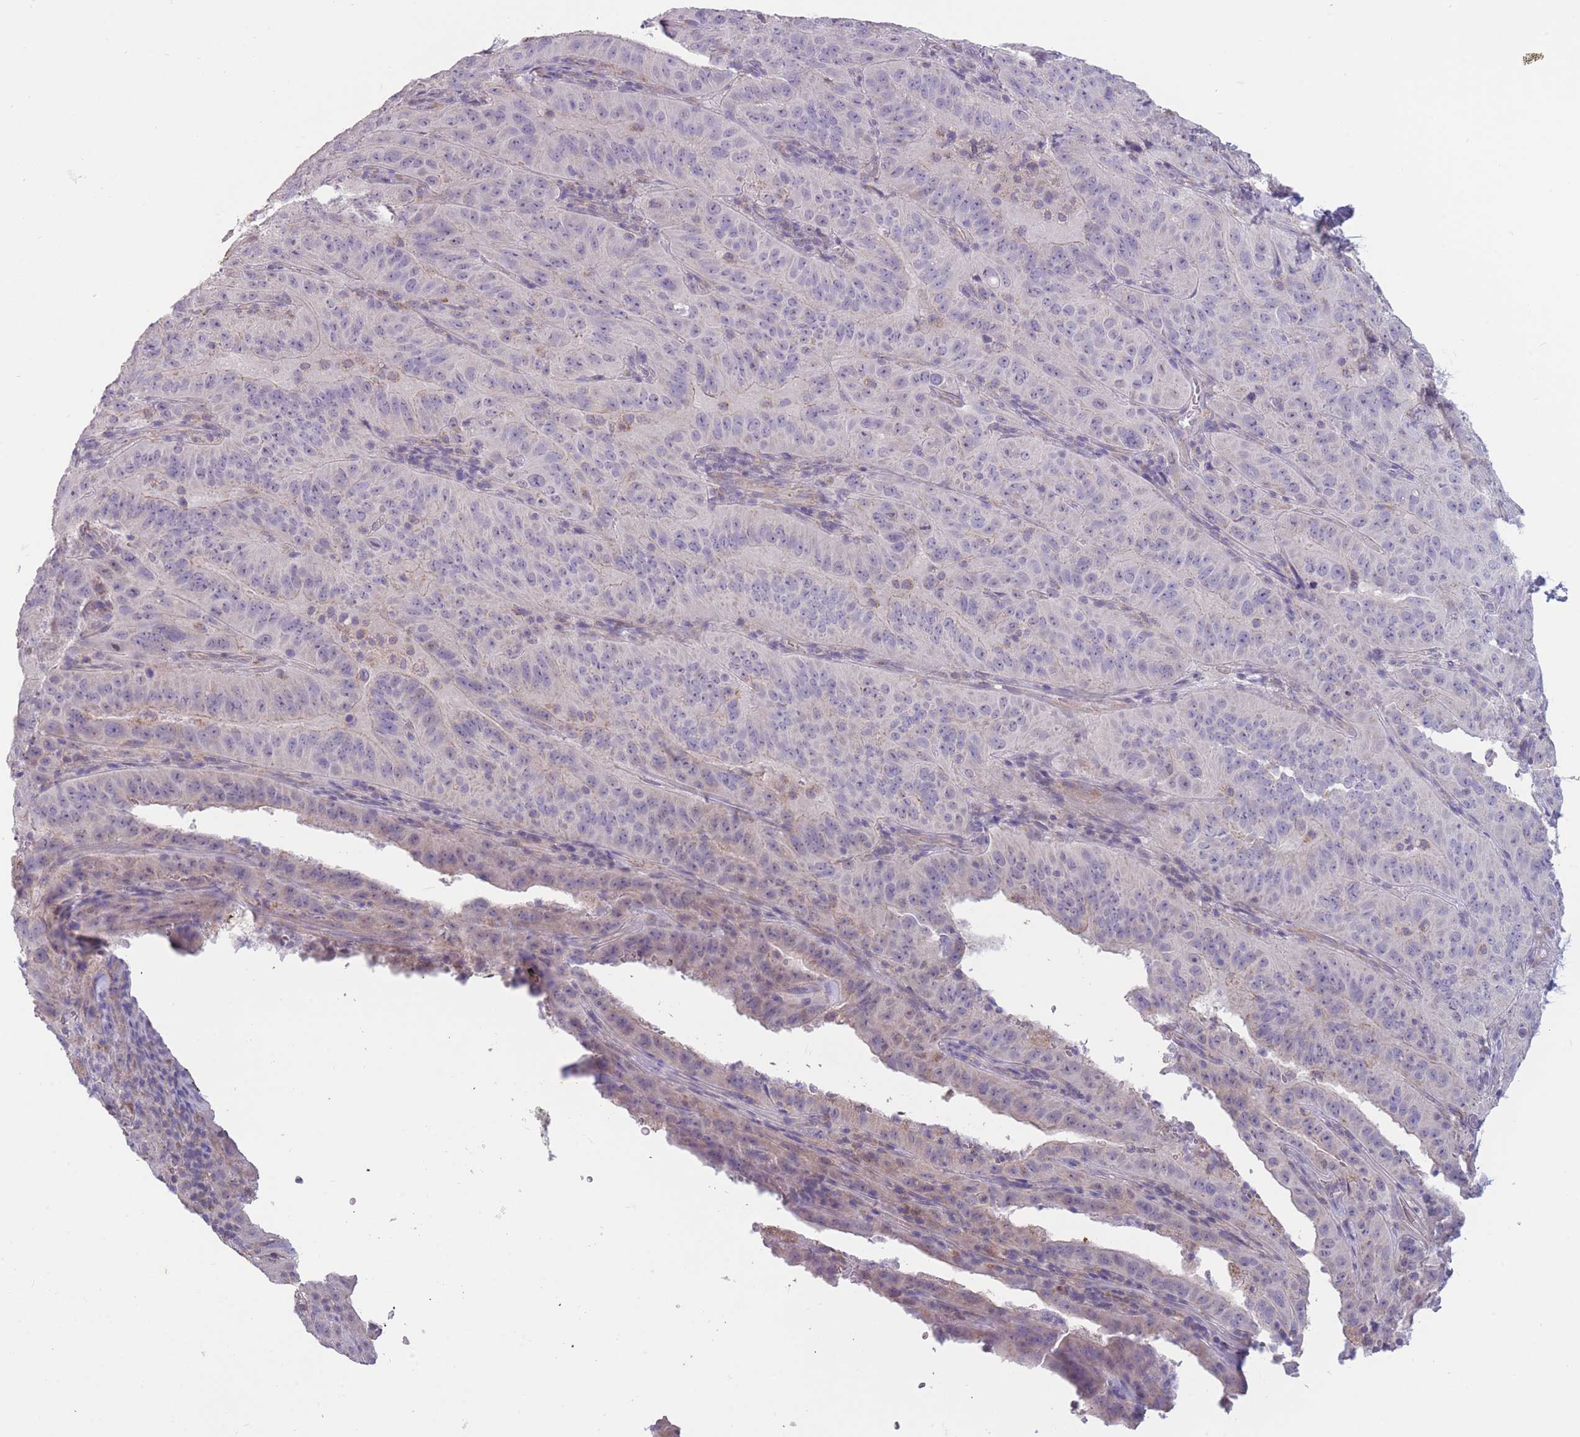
{"staining": {"intensity": "weak", "quantity": "<25%", "location": "cytoplasmic/membranous"}, "tissue": "pancreatic cancer", "cell_type": "Tumor cells", "image_type": "cancer", "snomed": [{"axis": "morphology", "description": "Adenocarcinoma, NOS"}, {"axis": "topography", "description": "Pancreas"}], "caption": "The photomicrograph reveals no significant positivity in tumor cells of pancreatic cancer (adenocarcinoma). Nuclei are stained in blue.", "gene": "MRPS18C", "patient": {"sex": "male", "age": 63}}